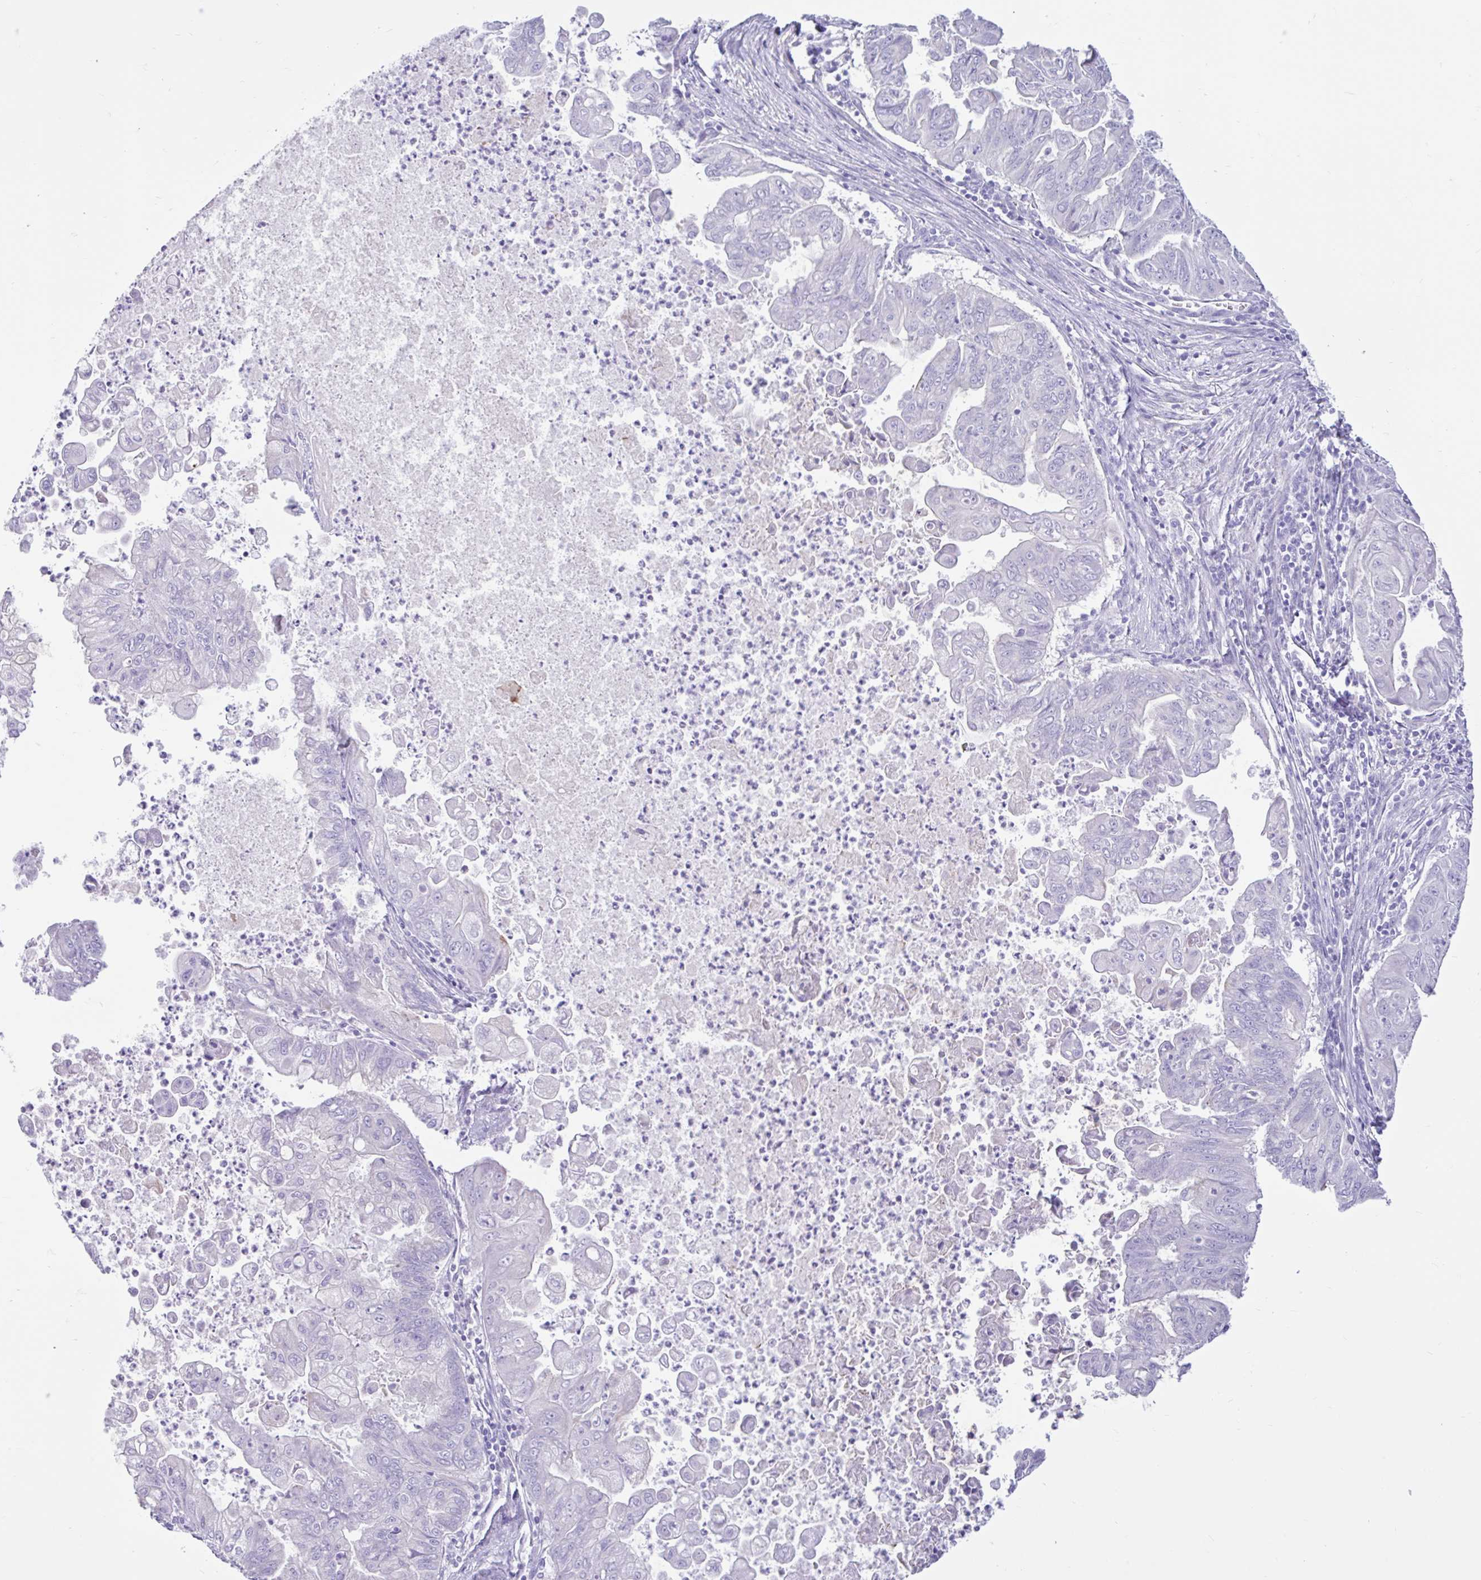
{"staining": {"intensity": "negative", "quantity": "none", "location": "none"}, "tissue": "stomach cancer", "cell_type": "Tumor cells", "image_type": "cancer", "snomed": [{"axis": "morphology", "description": "Adenocarcinoma, NOS"}, {"axis": "topography", "description": "Stomach, upper"}], "caption": "Immunohistochemistry histopathology image of adenocarcinoma (stomach) stained for a protein (brown), which demonstrates no expression in tumor cells.", "gene": "CYP19A1", "patient": {"sex": "male", "age": 80}}